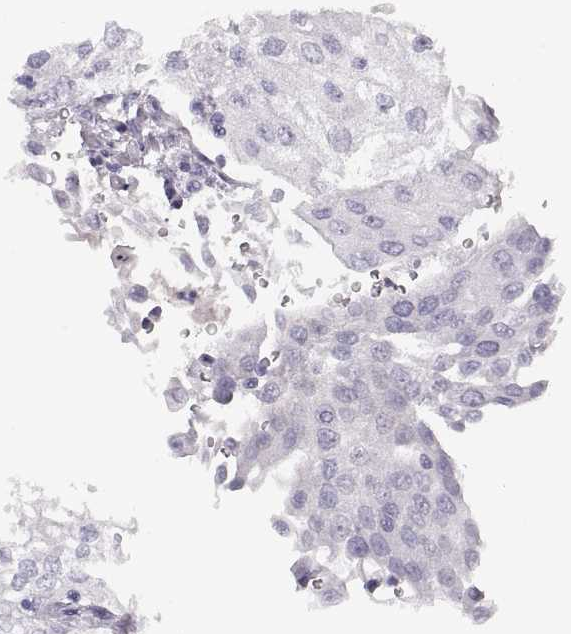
{"staining": {"intensity": "negative", "quantity": "none", "location": "none"}, "tissue": "urothelial cancer", "cell_type": "Tumor cells", "image_type": "cancer", "snomed": [{"axis": "morphology", "description": "Urothelial carcinoma, High grade"}, {"axis": "topography", "description": "Urinary bladder"}], "caption": "Immunohistochemistry of urothelial carcinoma (high-grade) displays no staining in tumor cells.", "gene": "MIP", "patient": {"sex": "male", "age": 62}}